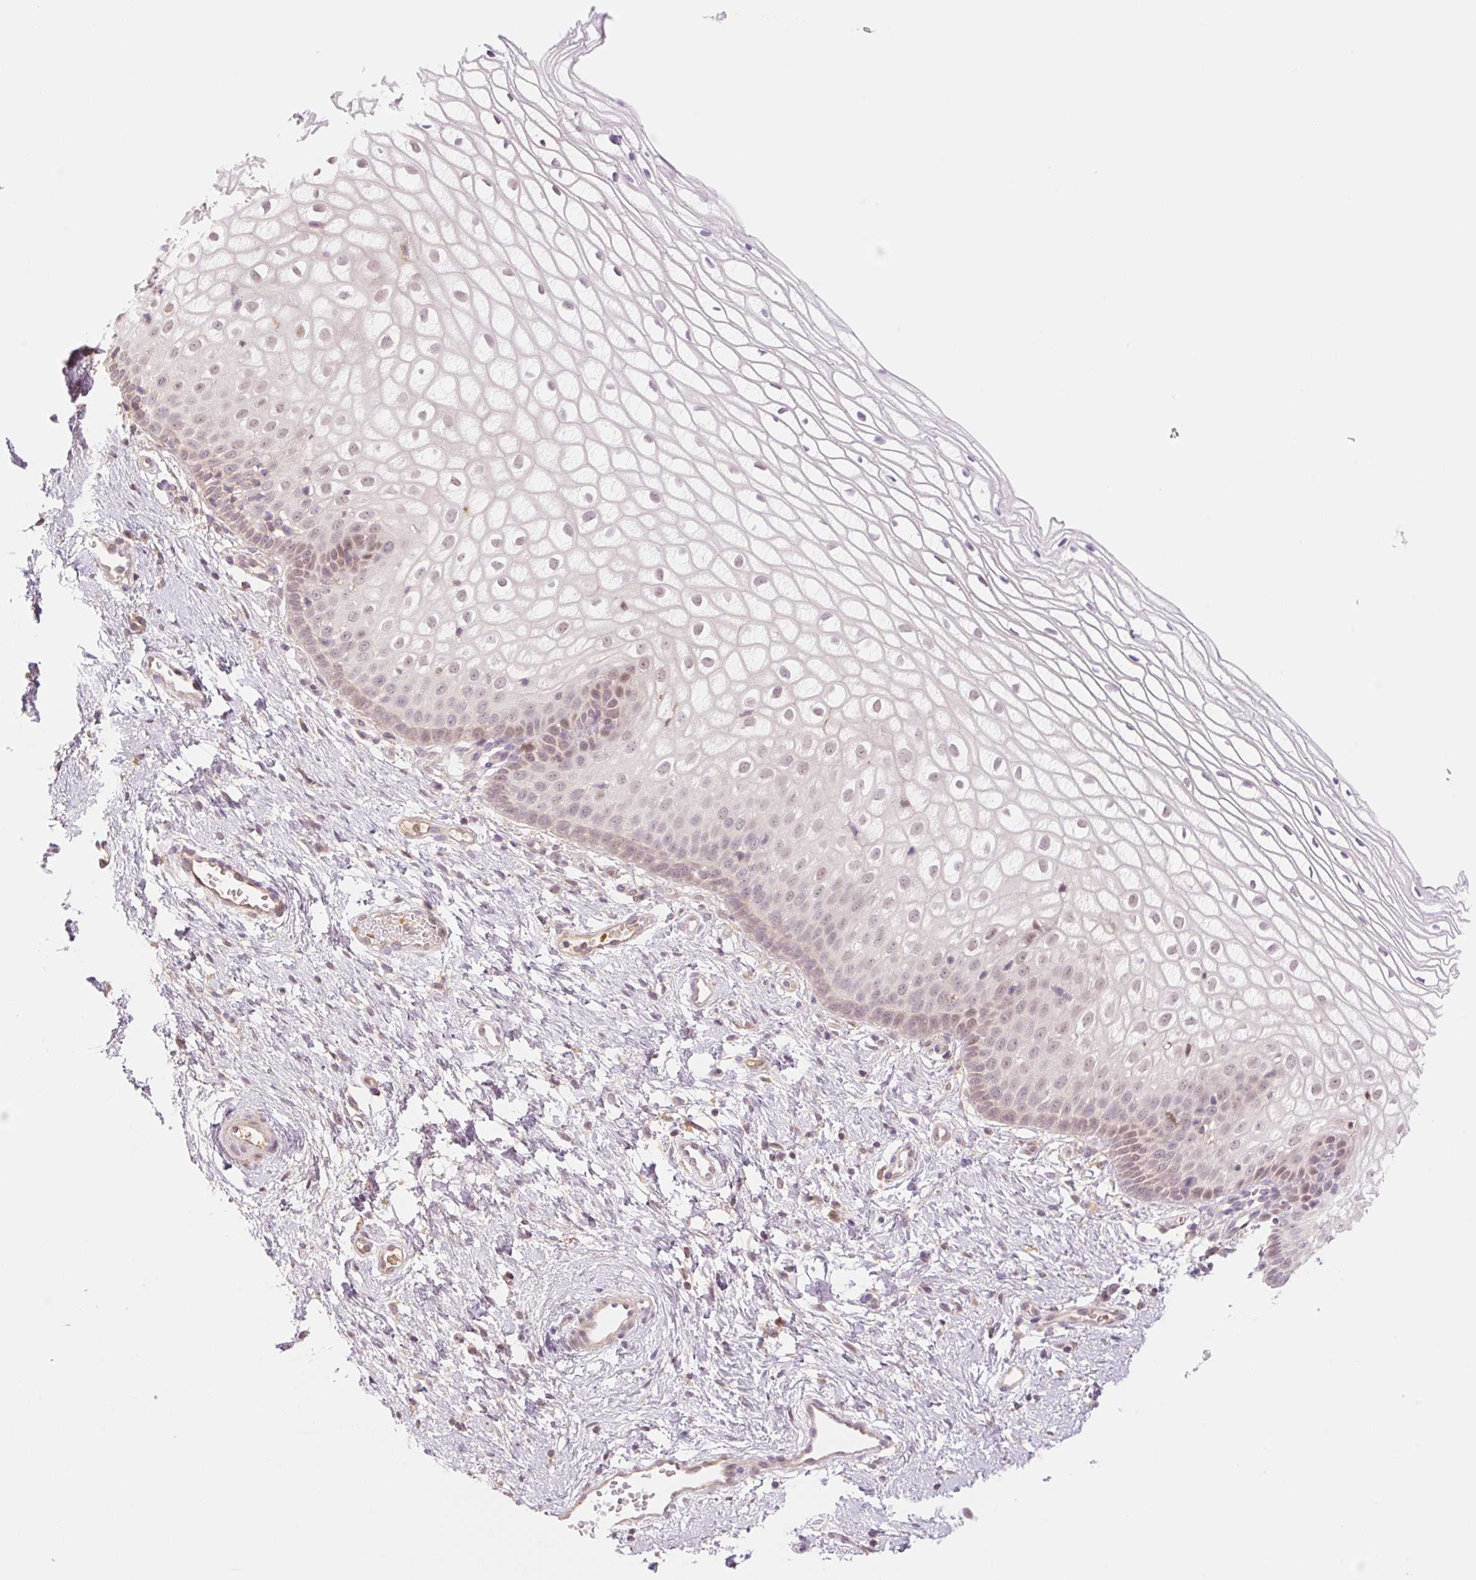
{"staining": {"intensity": "moderate", "quantity": "<25%", "location": "cytoplasmic/membranous,nuclear"}, "tissue": "cervix", "cell_type": "Squamous epithelial cells", "image_type": "normal", "snomed": [{"axis": "morphology", "description": "Normal tissue, NOS"}, {"axis": "topography", "description": "Cervix"}], "caption": "DAB (3,3'-diaminobenzidine) immunohistochemical staining of benign cervix reveals moderate cytoplasmic/membranous,nuclear protein positivity in about <25% of squamous epithelial cells.", "gene": "HEBP1", "patient": {"sex": "female", "age": 36}}